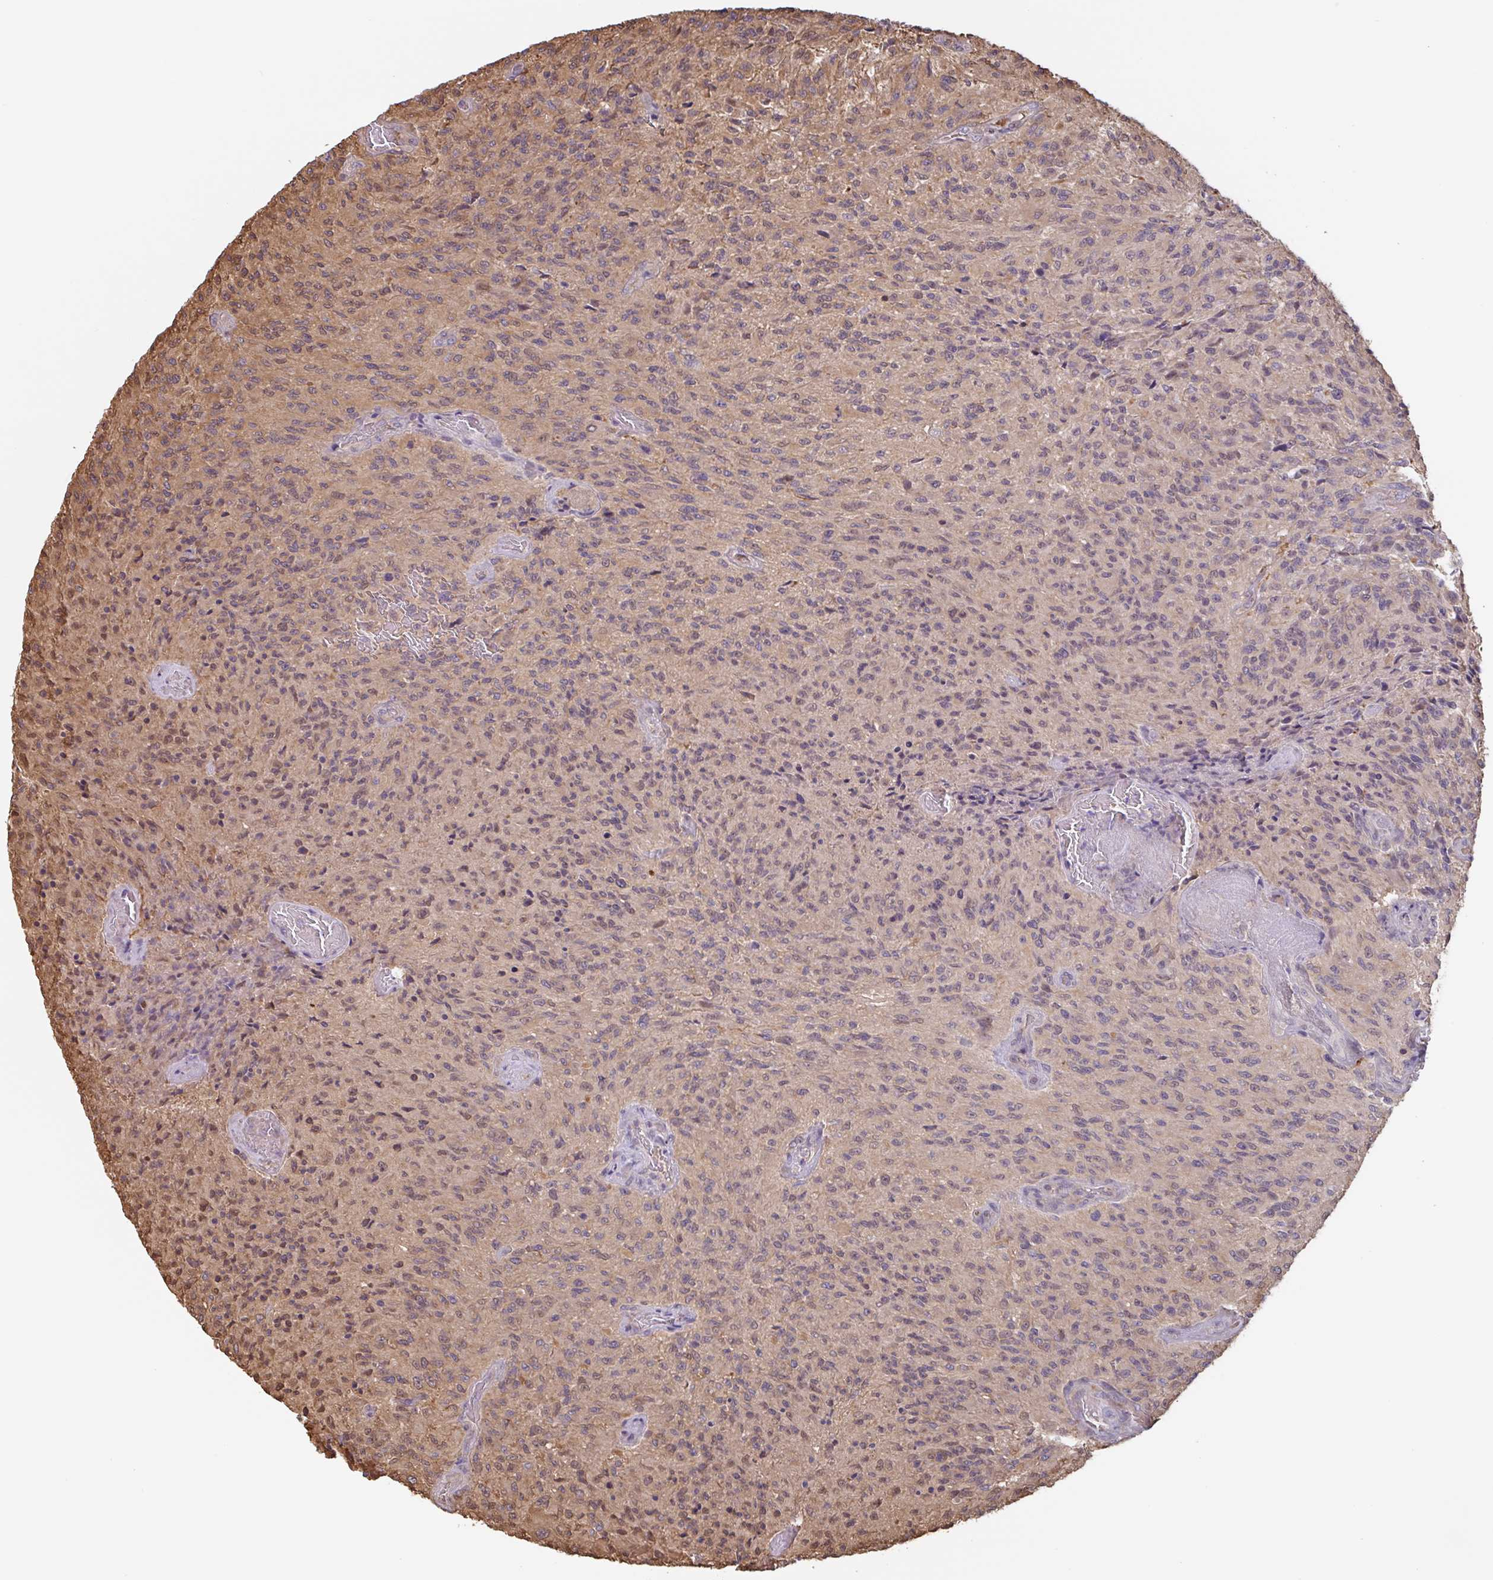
{"staining": {"intensity": "weak", "quantity": ">75%", "location": "cytoplasmic/membranous"}, "tissue": "glioma", "cell_type": "Tumor cells", "image_type": "cancer", "snomed": [{"axis": "morphology", "description": "Normal tissue, NOS"}, {"axis": "morphology", "description": "Glioma, malignant, High grade"}, {"axis": "topography", "description": "Cerebral cortex"}], "caption": "Human glioma stained with a brown dye shows weak cytoplasmic/membranous positive staining in approximately >75% of tumor cells.", "gene": "OTOP2", "patient": {"sex": "male", "age": 56}}